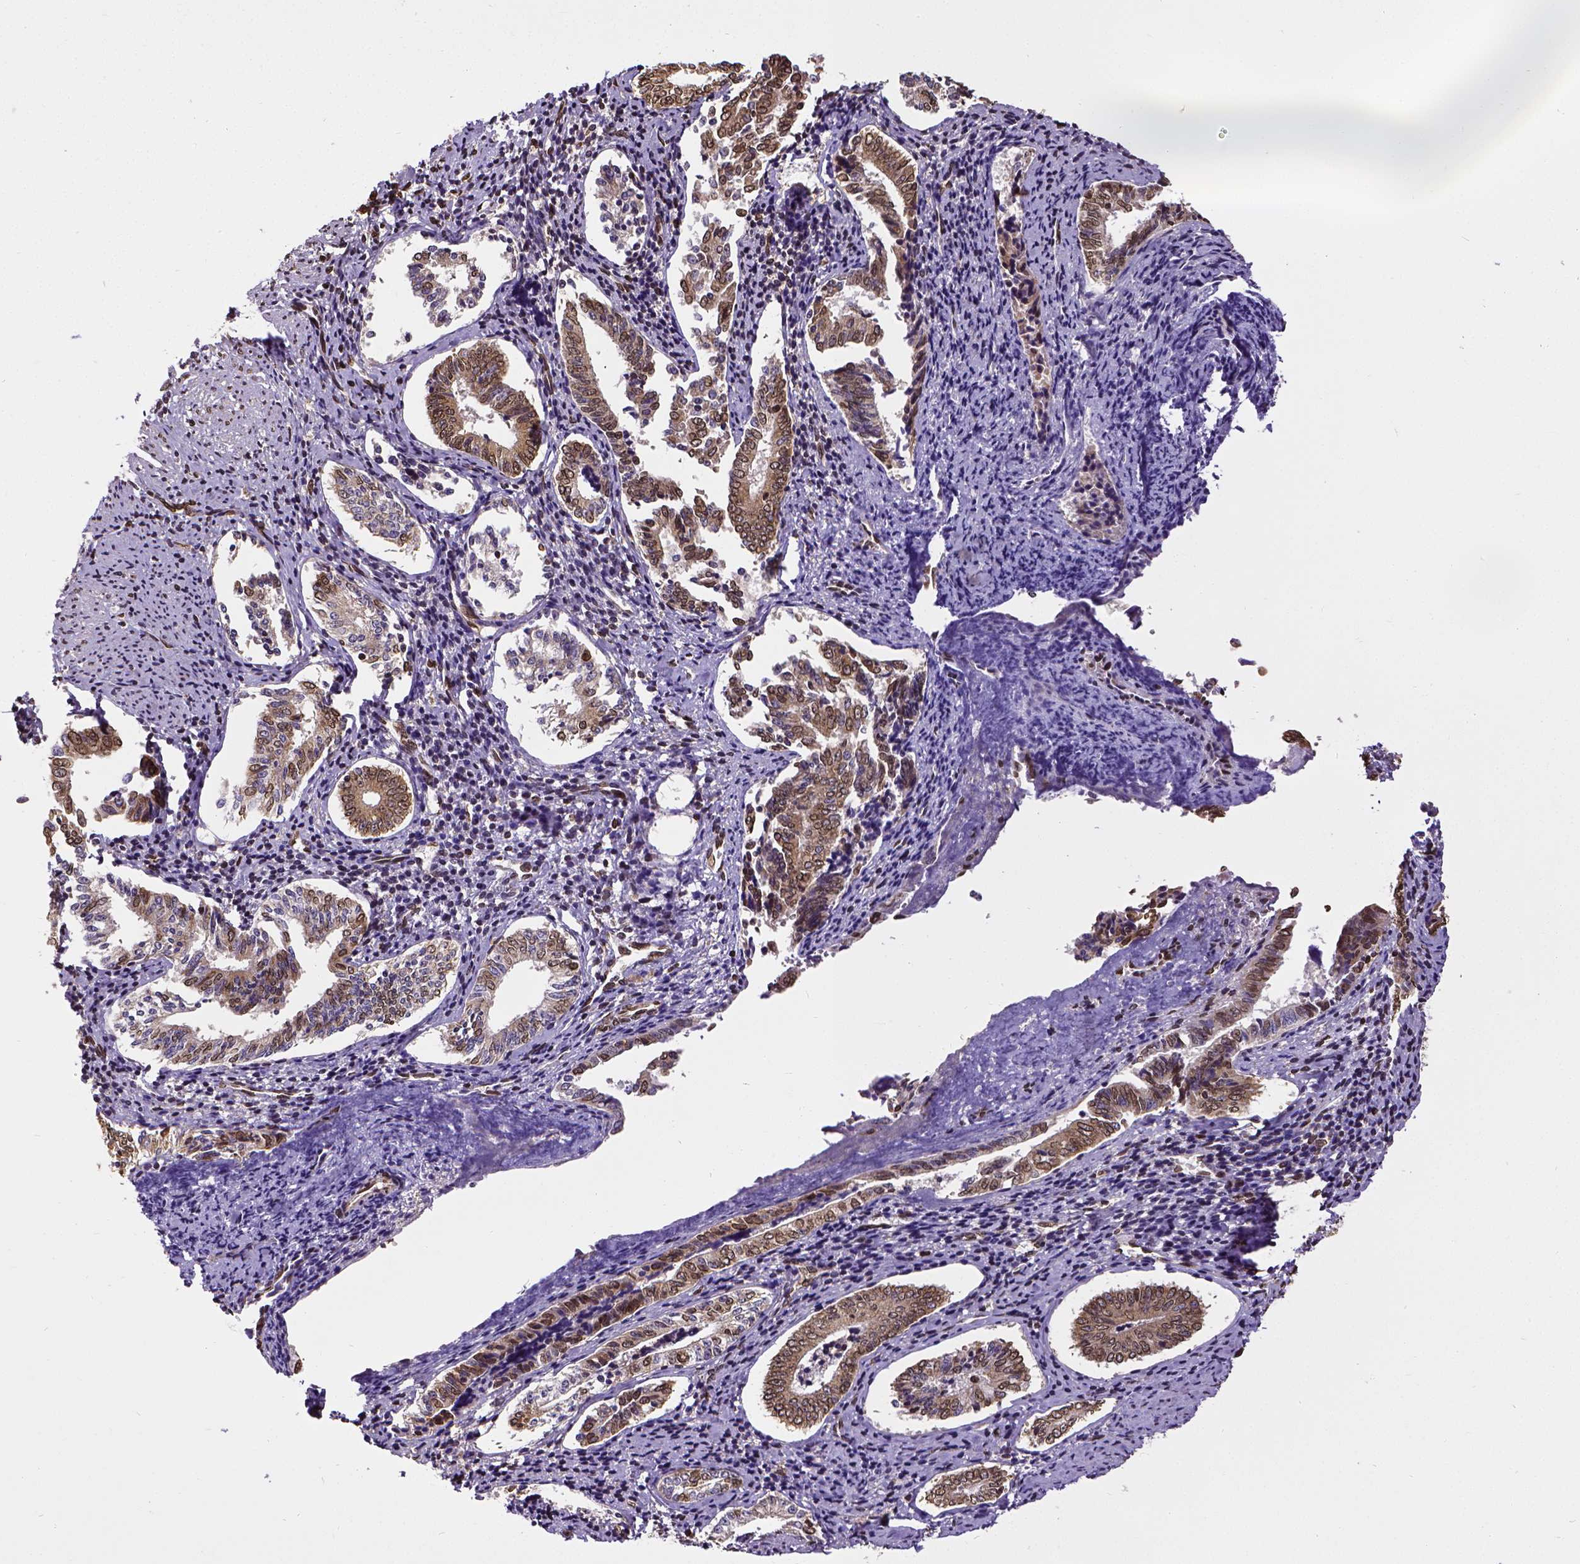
{"staining": {"intensity": "moderate", "quantity": ">75%", "location": "cytoplasmic/membranous,nuclear"}, "tissue": "cervical cancer", "cell_type": "Tumor cells", "image_type": "cancer", "snomed": [{"axis": "morphology", "description": "Squamous cell carcinoma, NOS"}, {"axis": "topography", "description": "Cervix"}], "caption": "DAB immunohistochemical staining of squamous cell carcinoma (cervical) exhibits moderate cytoplasmic/membranous and nuclear protein staining in approximately >75% of tumor cells.", "gene": "MTDH", "patient": {"sex": "female", "age": 59}}